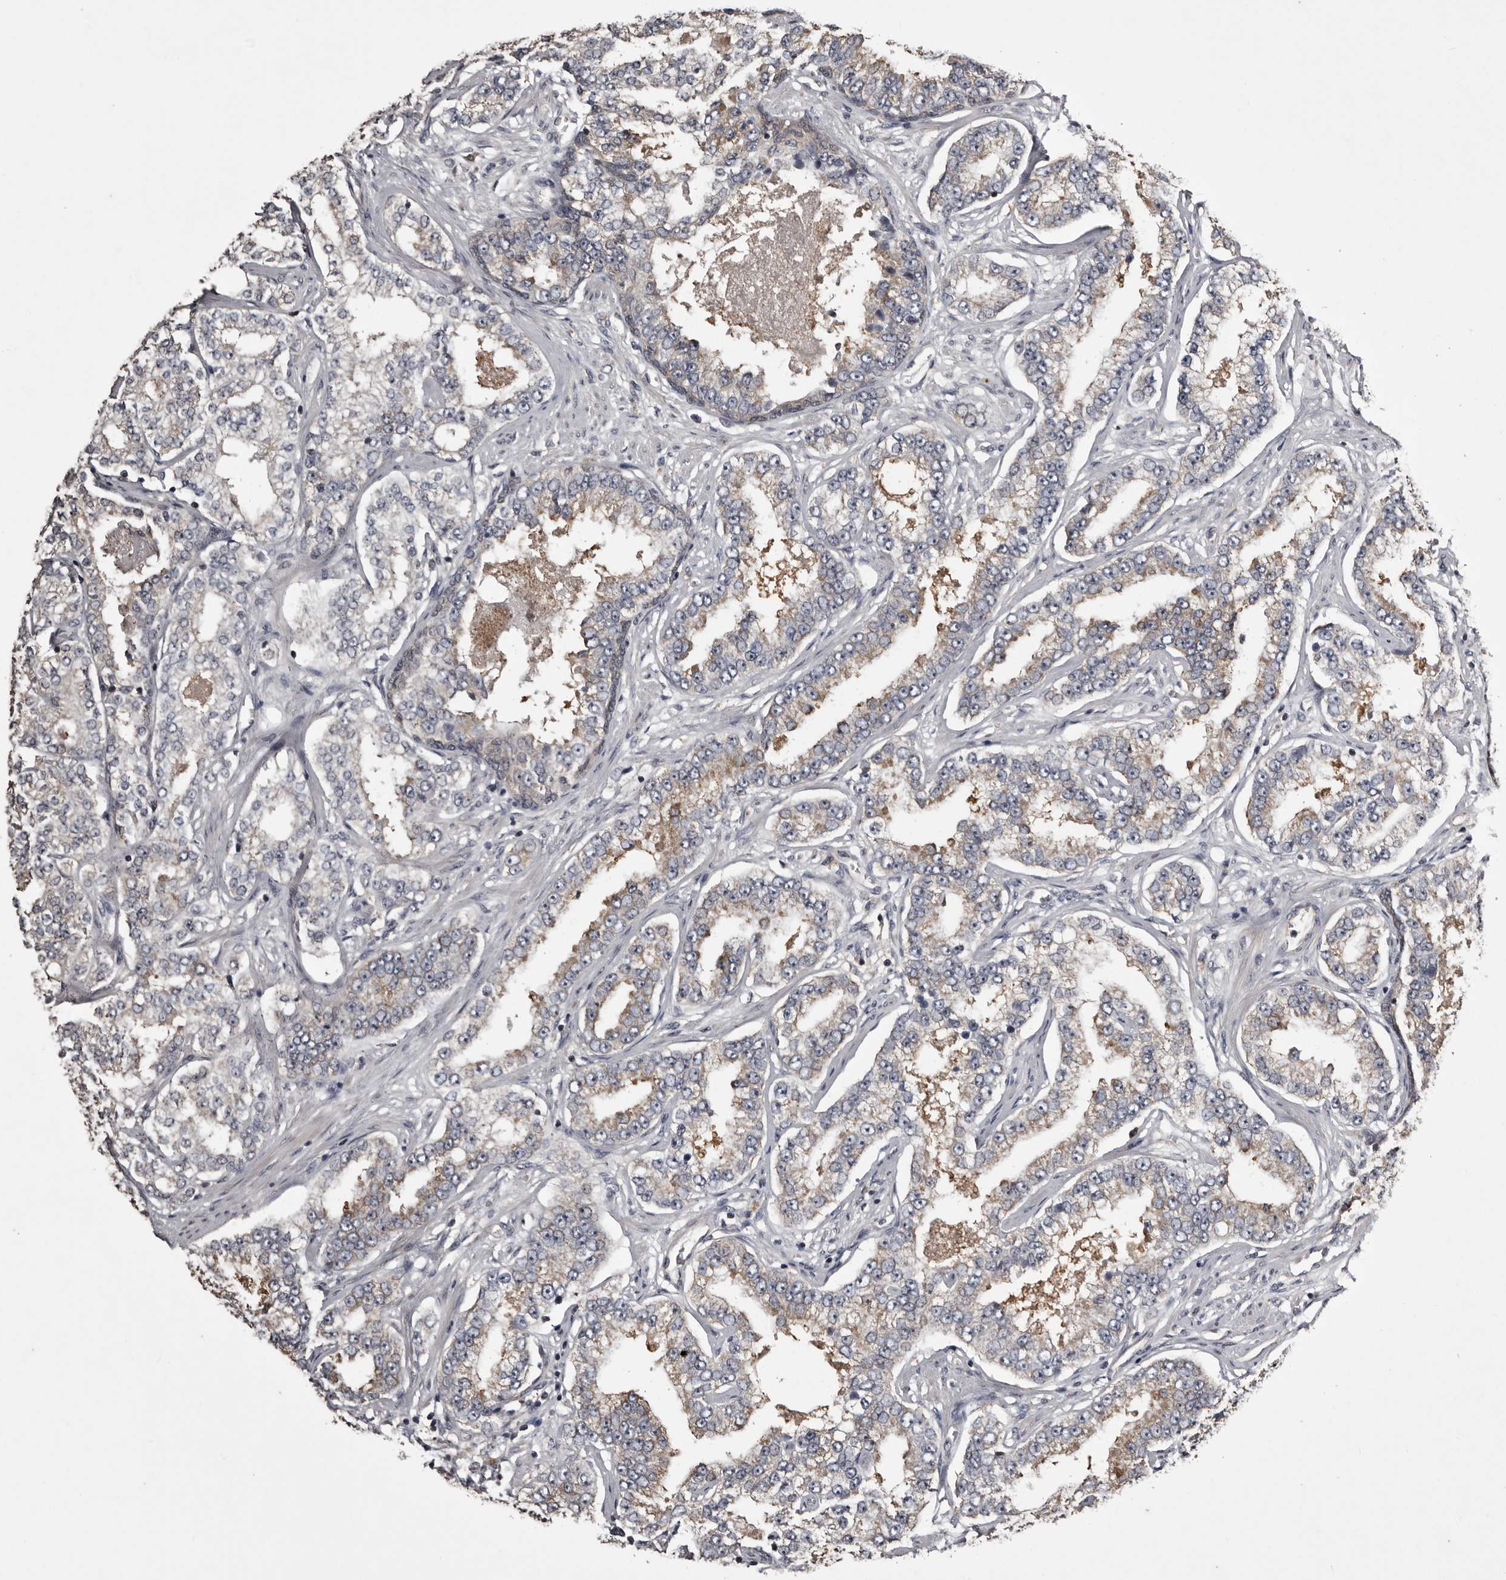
{"staining": {"intensity": "weak", "quantity": "25%-75%", "location": "cytoplasmic/membranous"}, "tissue": "prostate cancer", "cell_type": "Tumor cells", "image_type": "cancer", "snomed": [{"axis": "morphology", "description": "Normal tissue, NOS"}, {"axis": "morphology", "description": "Adenocarcinoma, High grade"}, {"axis": "topography", "description": "Prostate"}], "caption": "A brown stain shows weak cytoplasmic/membranous positivity of a protein in prostate high-grade adenocarcinoma tumor cells.", "gene": "DARS1", "patient": {"sex": "male", "age": 83}}